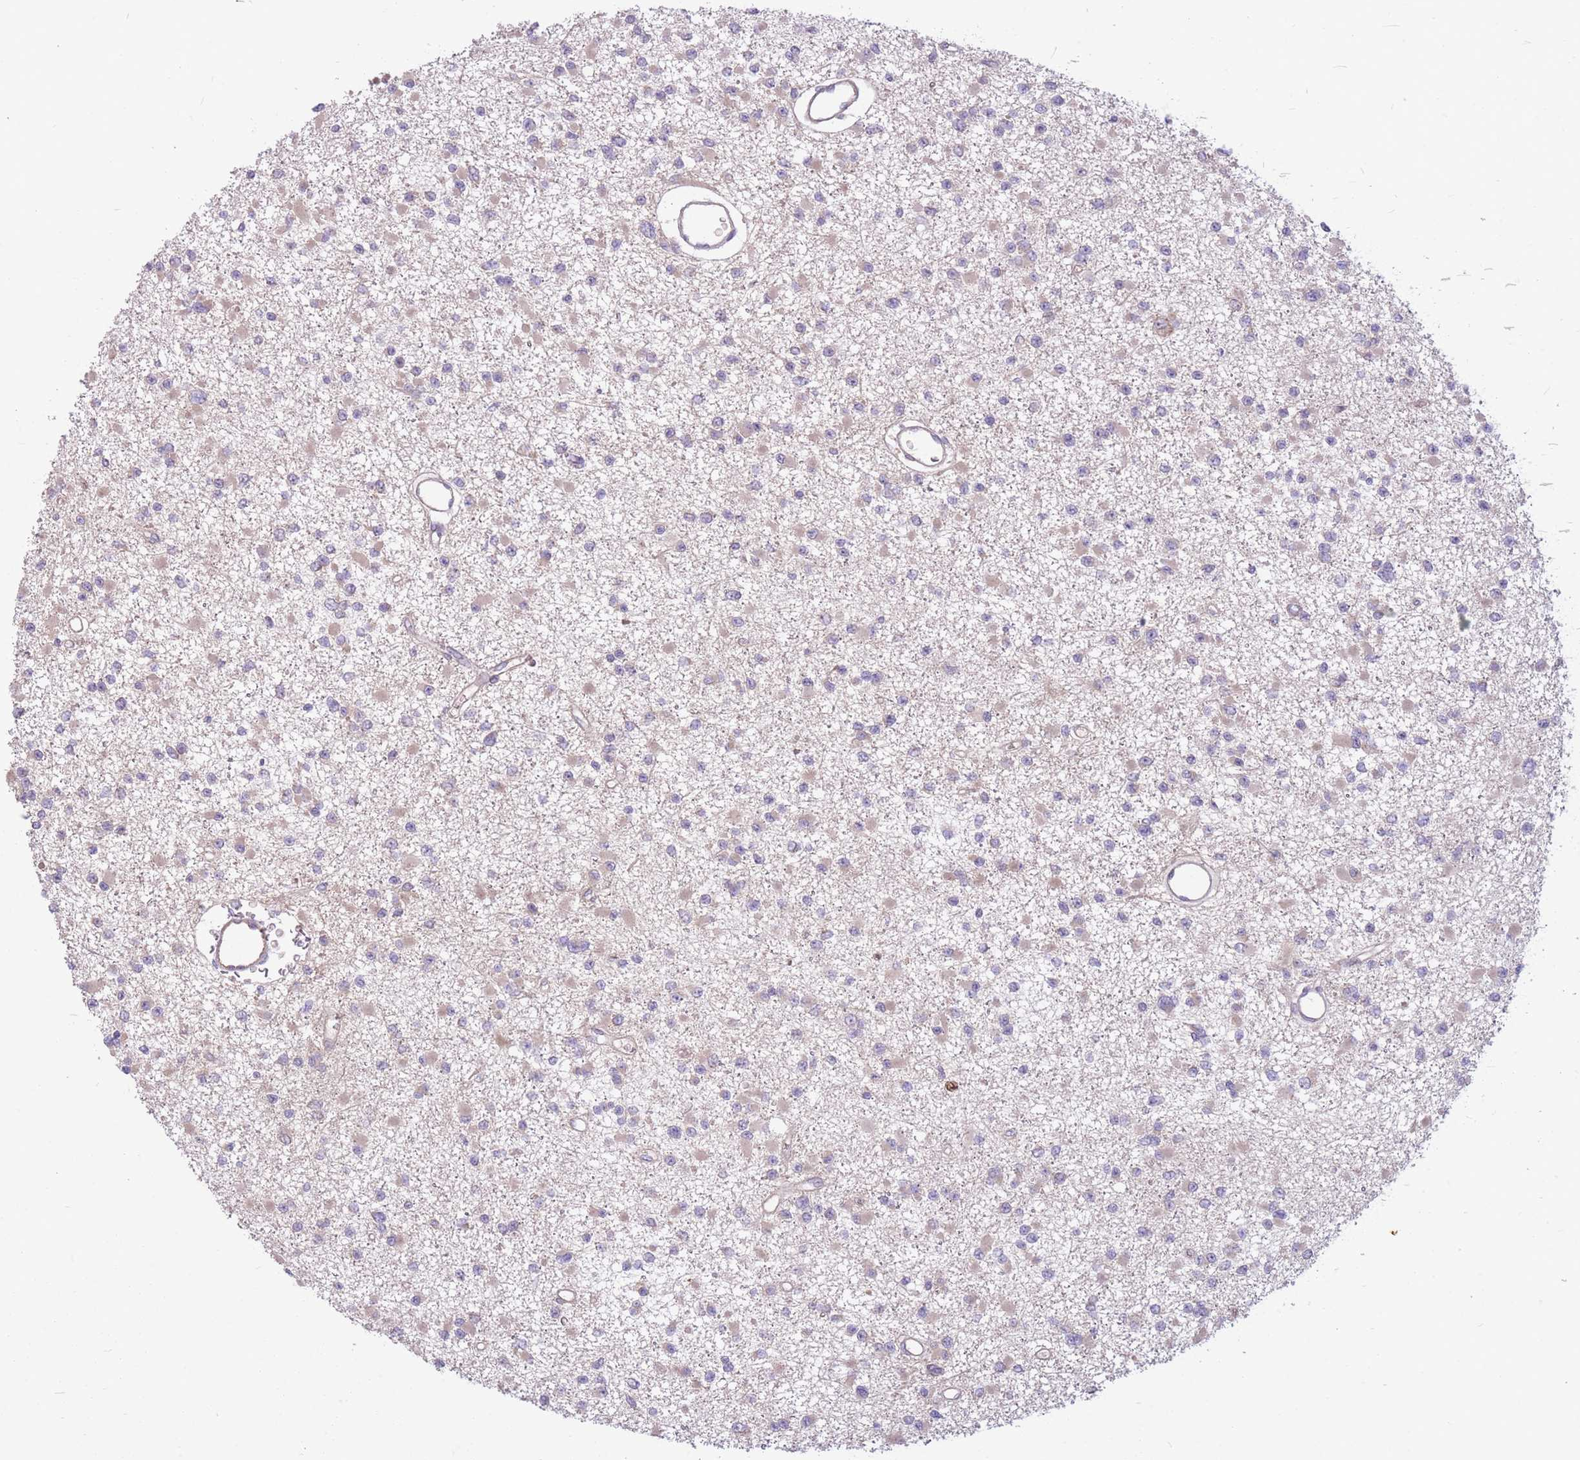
{"staining": {"intensity": "weak", "quantity": "<25%", "location": "cytoplasmic/membranous"}, "tissue": "glioma", "cell_type": "Tumor cells", "image_type": "cancer", "snomed": [{"axis": "morphology", "description": "Glioma, malignant, Low grade"}, {"axis": "topography", "description": "Brain"}], "caption": "Glioma stained for a protein using IHC reveals no positivity tumor cells.", "gene": "GMNN", "patient": {"sex": "female", "age": 22}}